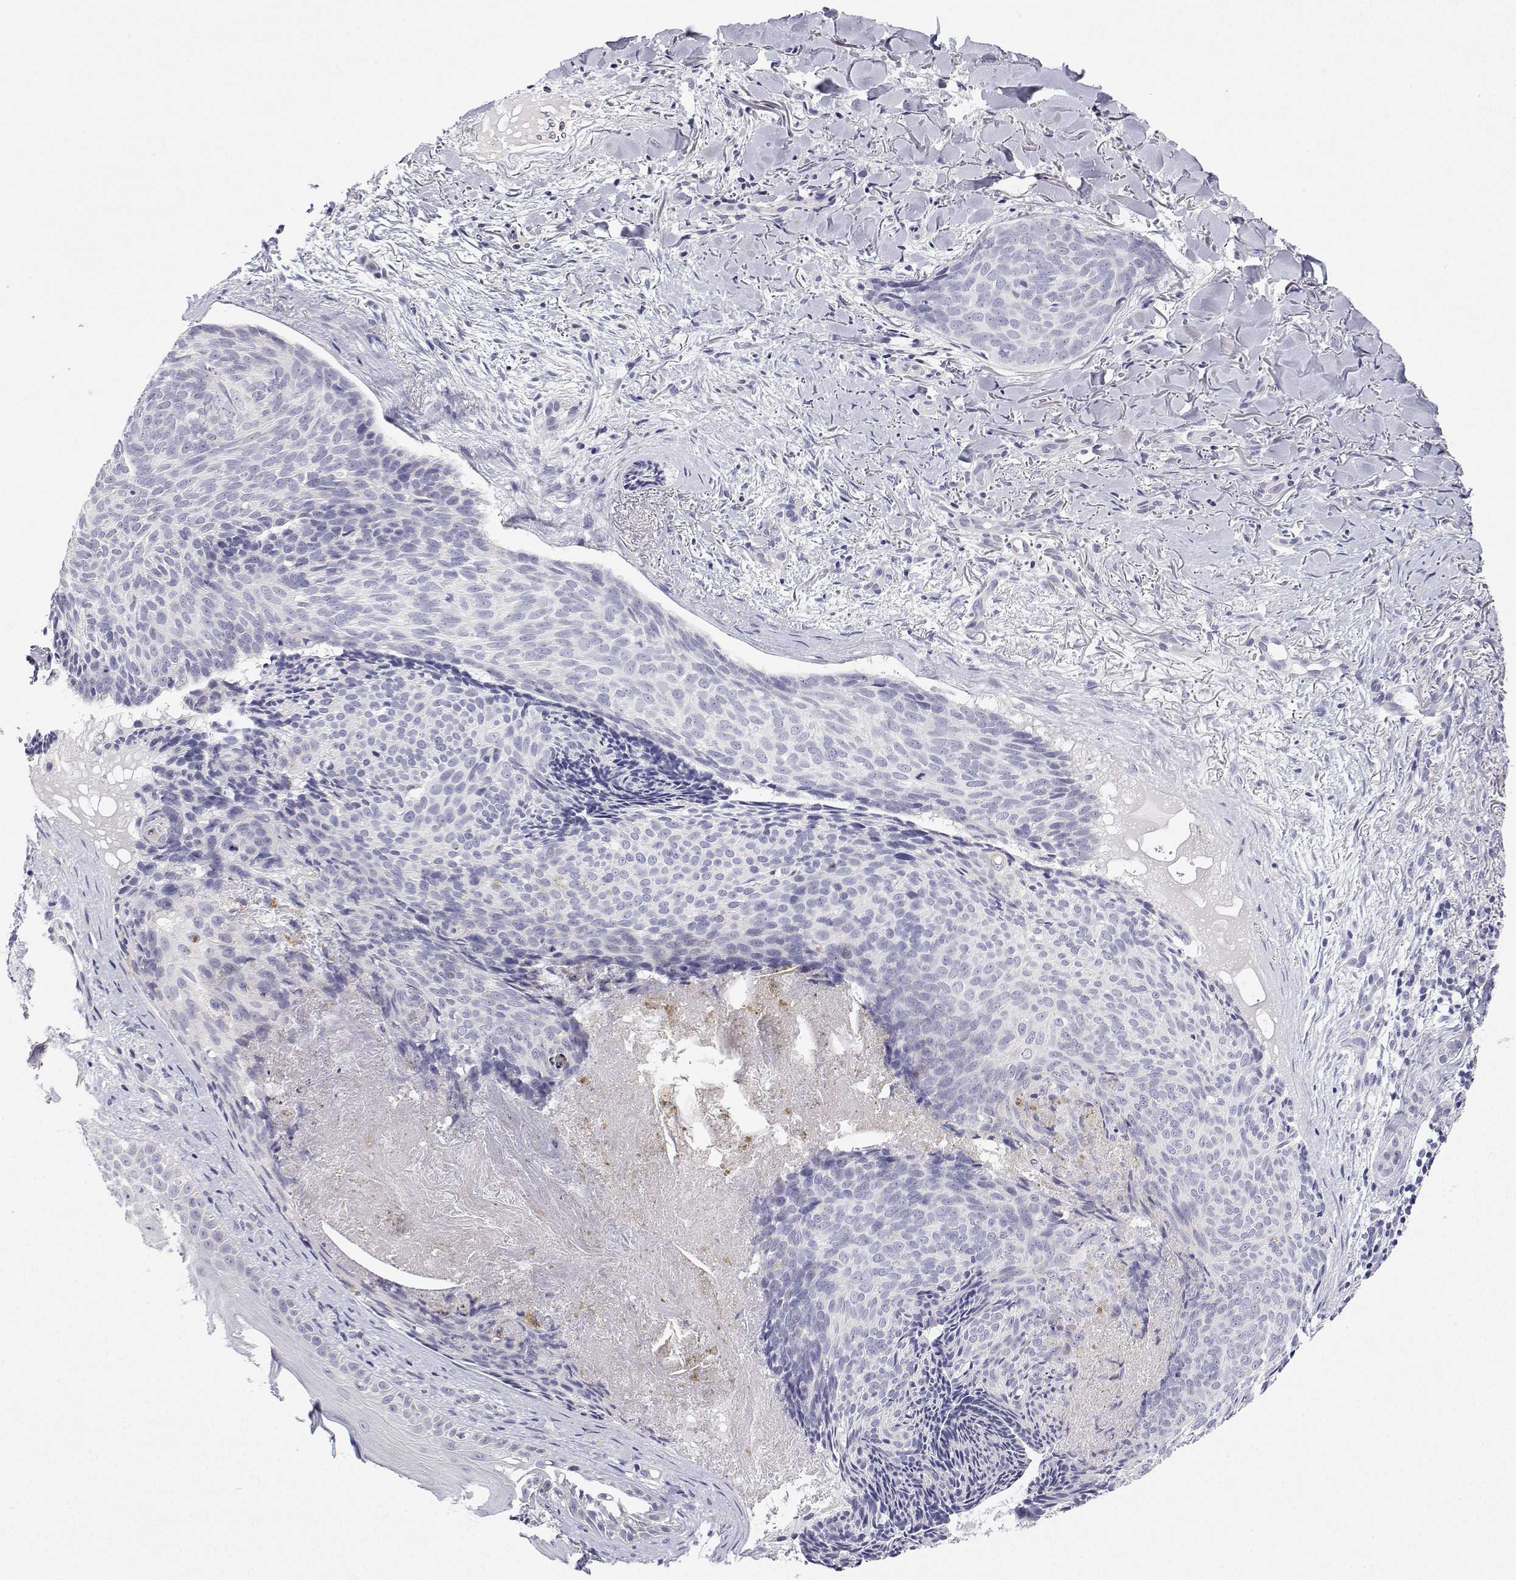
{"staining": {"intensity": "negative", "quantity": "none", "location": "none"}, "tissue": "skin cancer", "cell_type": "Tumor cells", "image_type": "cancer", "snomed": [{"axis": "morphology", "description": "Basal cell carcinoma"}, {"axis": "topography", "description": "Skin"}], "caption": "Tumor cells show no significant positivity in skin cancer. The staining was performed using DAB (3,3'-diaminobenzidine) to visualize the protein expression in brown, while the nuclei were stained in blue with hematoxylin (Magnification: 20x).", "gene": "ANKRD65", "patient": {"sex": "female", "age": 82}}